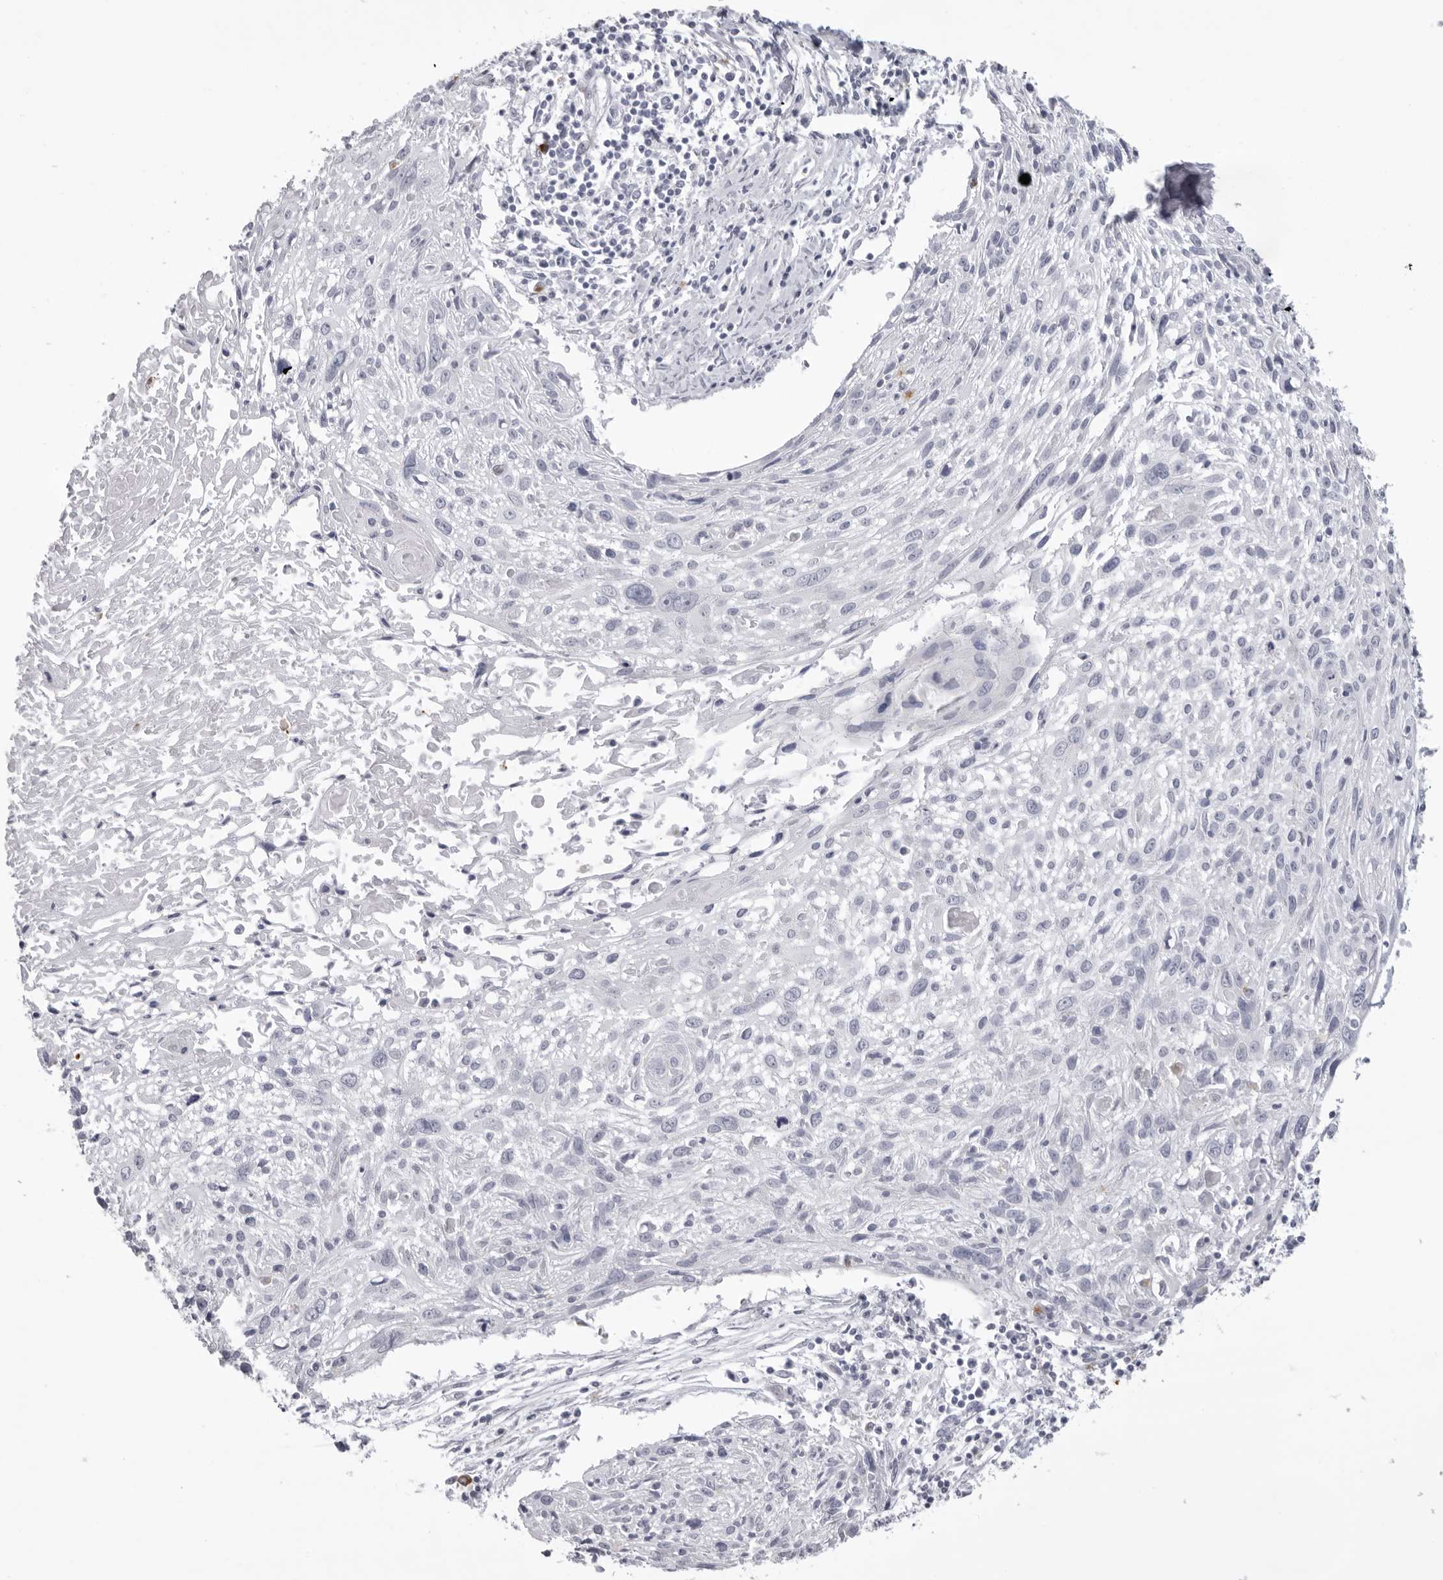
{"staining": {"intensity": "negative", "quantity": "none", "location": "none"}, "tissue": "cervical cancer", "cell_type": "Tumor cells", "image_type": "cancer", "snomed": [{"axis": "morphology", "description": "Squamous cell carcinoma, NOS"}, {"axis": "topography", "description": "Cervix"}], "caption": "Tumor cells are negative for protein expression in human cervical cancer (squamous cell carcinoma). (DAB IHC visualized using brightfield microscopy, high magnification).", "gene": "IL25", "patient": {"sex": "female", "age": 51}}